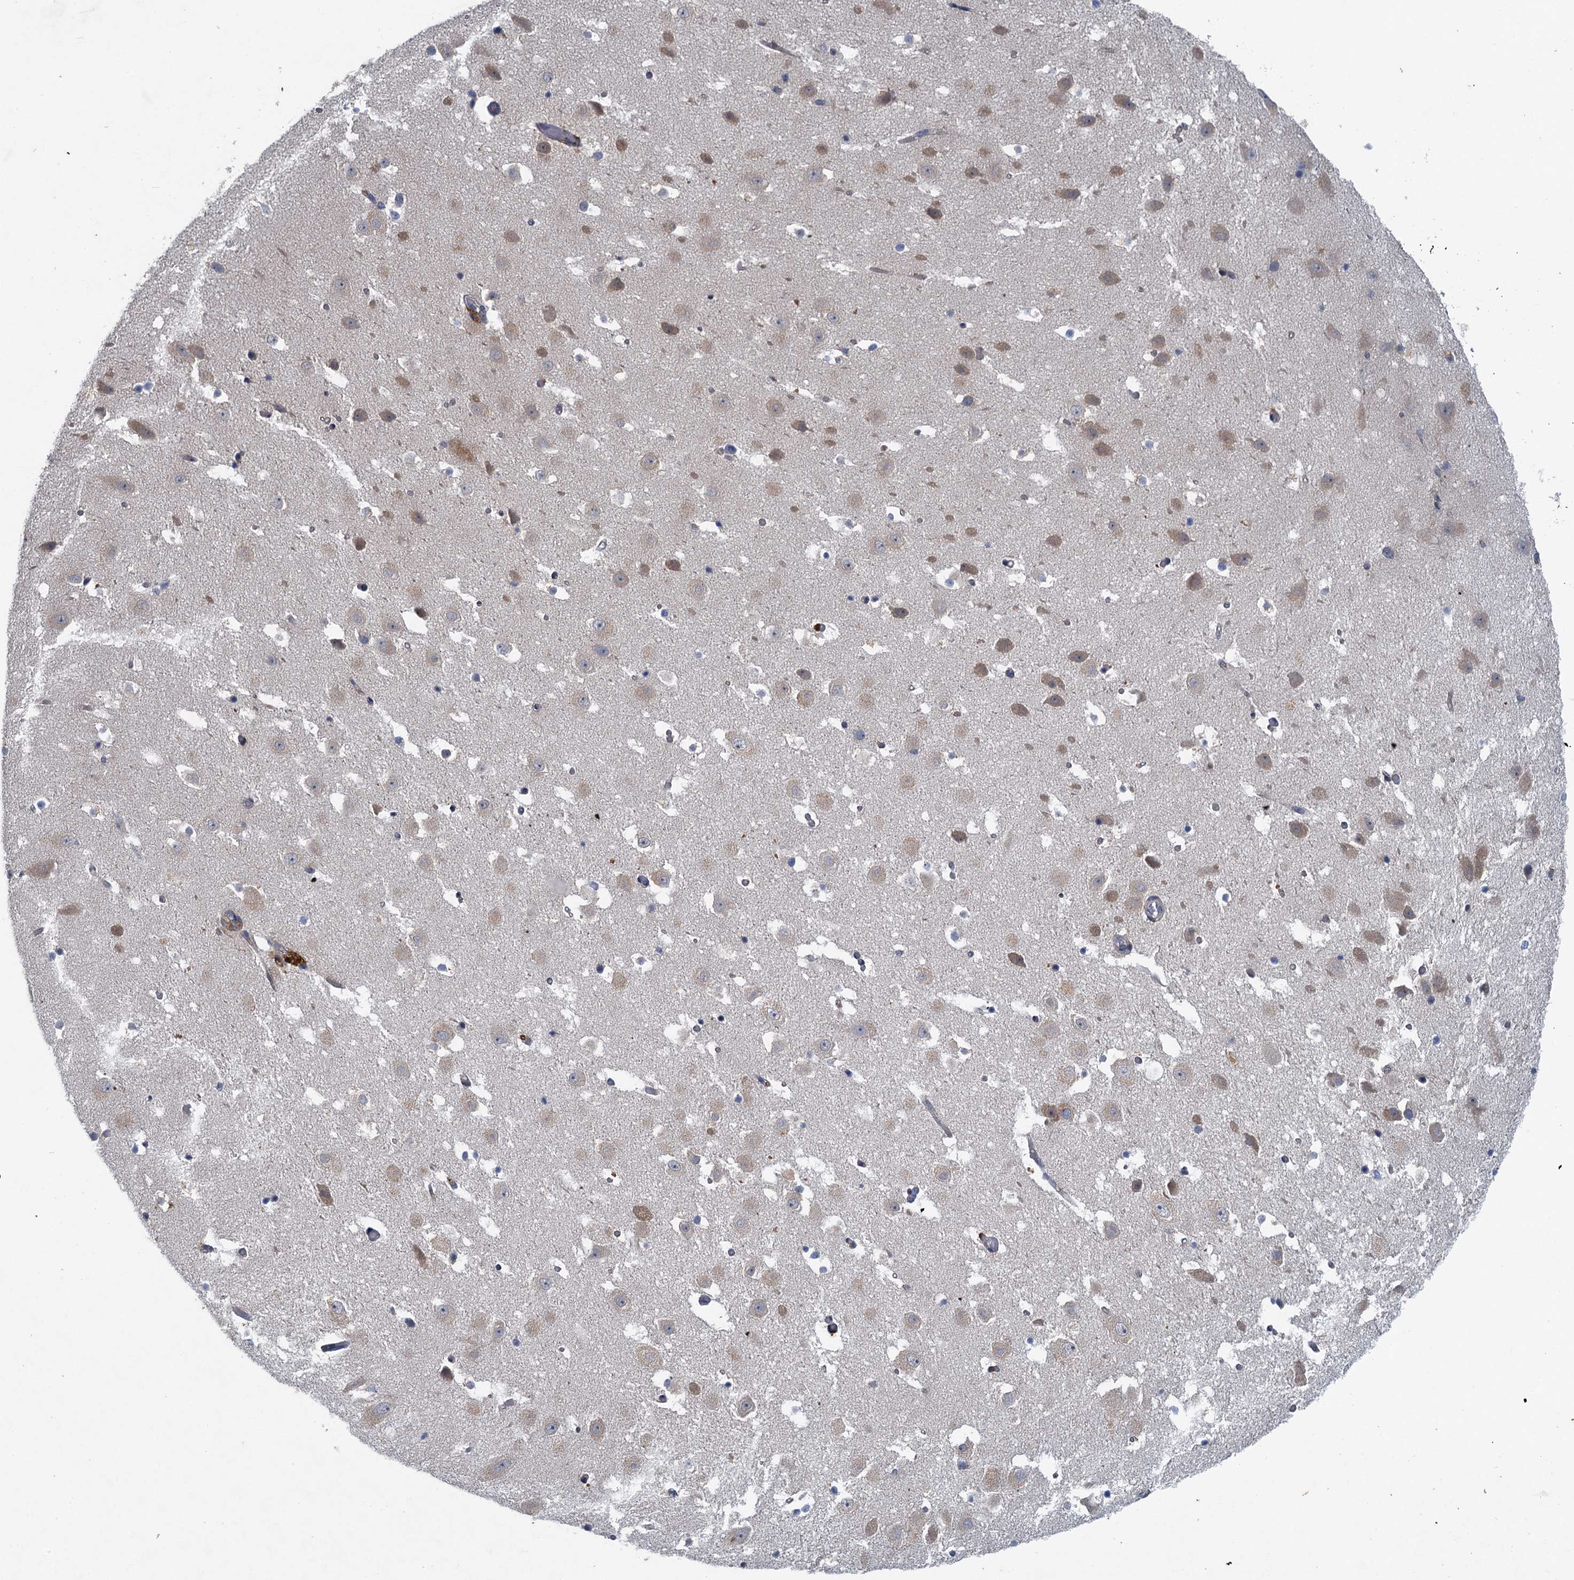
{"staining": {"intensity": "weak", "quantity": "<25%", "location": "cytoplasmic/membranous"}, "tissue": "hippocampus", "cell_type": "Glial cells", "image_type": "normal", "snomed": [{"axis": "morphology", "description": "Normal tissue, NOS"}, {"axis": "topography", "description": "Hippocampus"}], "caption": "Protein analysis of normal hippocampus reveals no significant positivity in glial cells. The staining is performed using DAB (3,3'-diaminobenzidine) brown chromogen with nuclei counter-stained in using hematoxylin.", "gene": "TPCN1", "patient": {"sex": "female", "age": 52}}